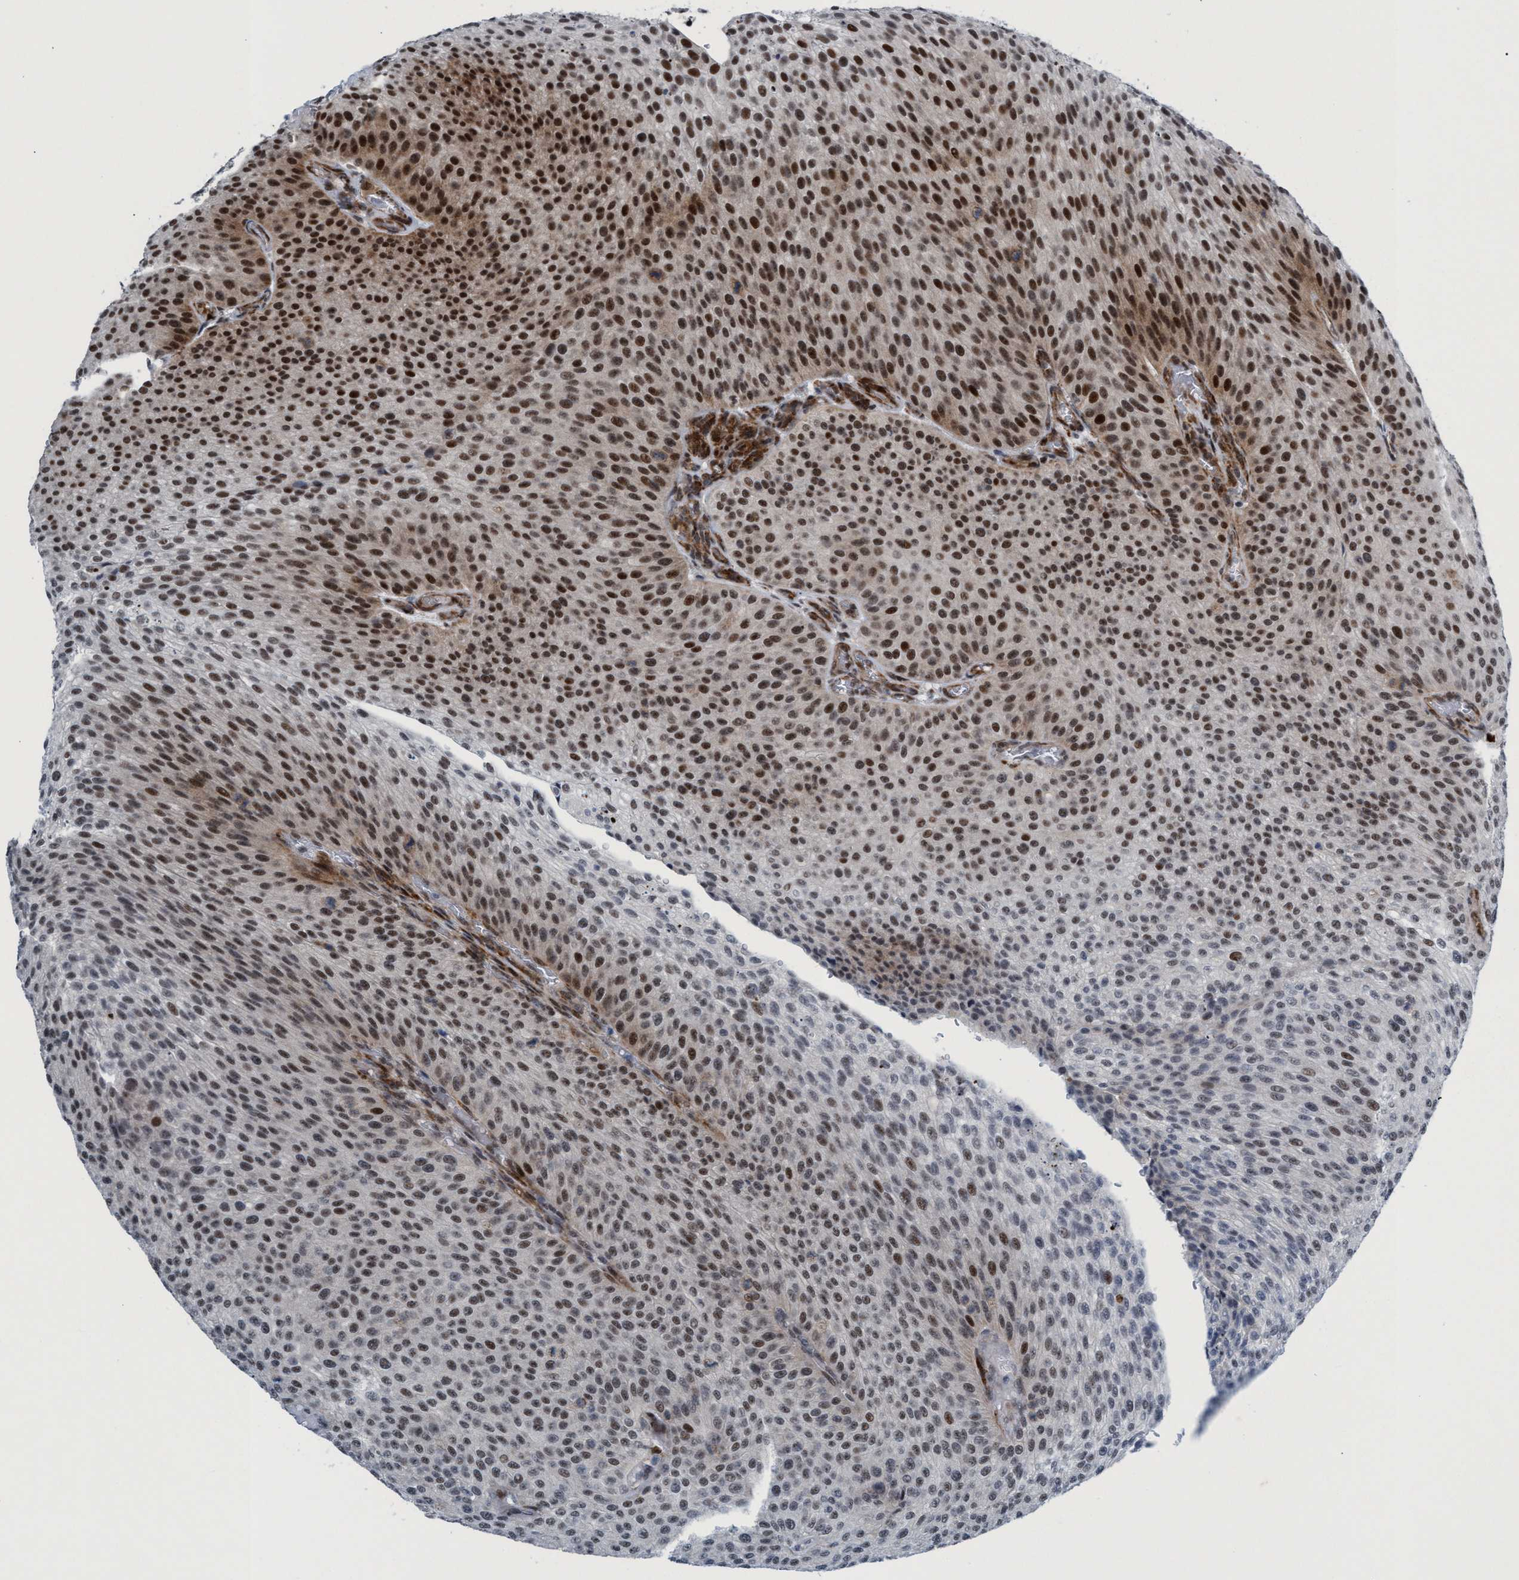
{"staining": {"intensity": "strong", "quantity": ">75%", "location": "nuclear"}, "tissue": "urothelial cancer", "cell_type": "Tumor cells", "image_type": "cancer", "snomed": [{"axis": "morphology", "description": "Urothelial carcinoma, Low grade"}, {"axis": "topography", "description": "Smooth muscle"}, {"axis": "topography", "description": "Urinary bladder"}], "caption": "A high amount of strong nuclear positivity is present in approximately >75% of tumor cells in urothelial cancer tissue. The protein is shown in brown color, while the nuclei are stained blue.", "gene": "CWC27", "patient": {"sex": "male", "age": 60}}